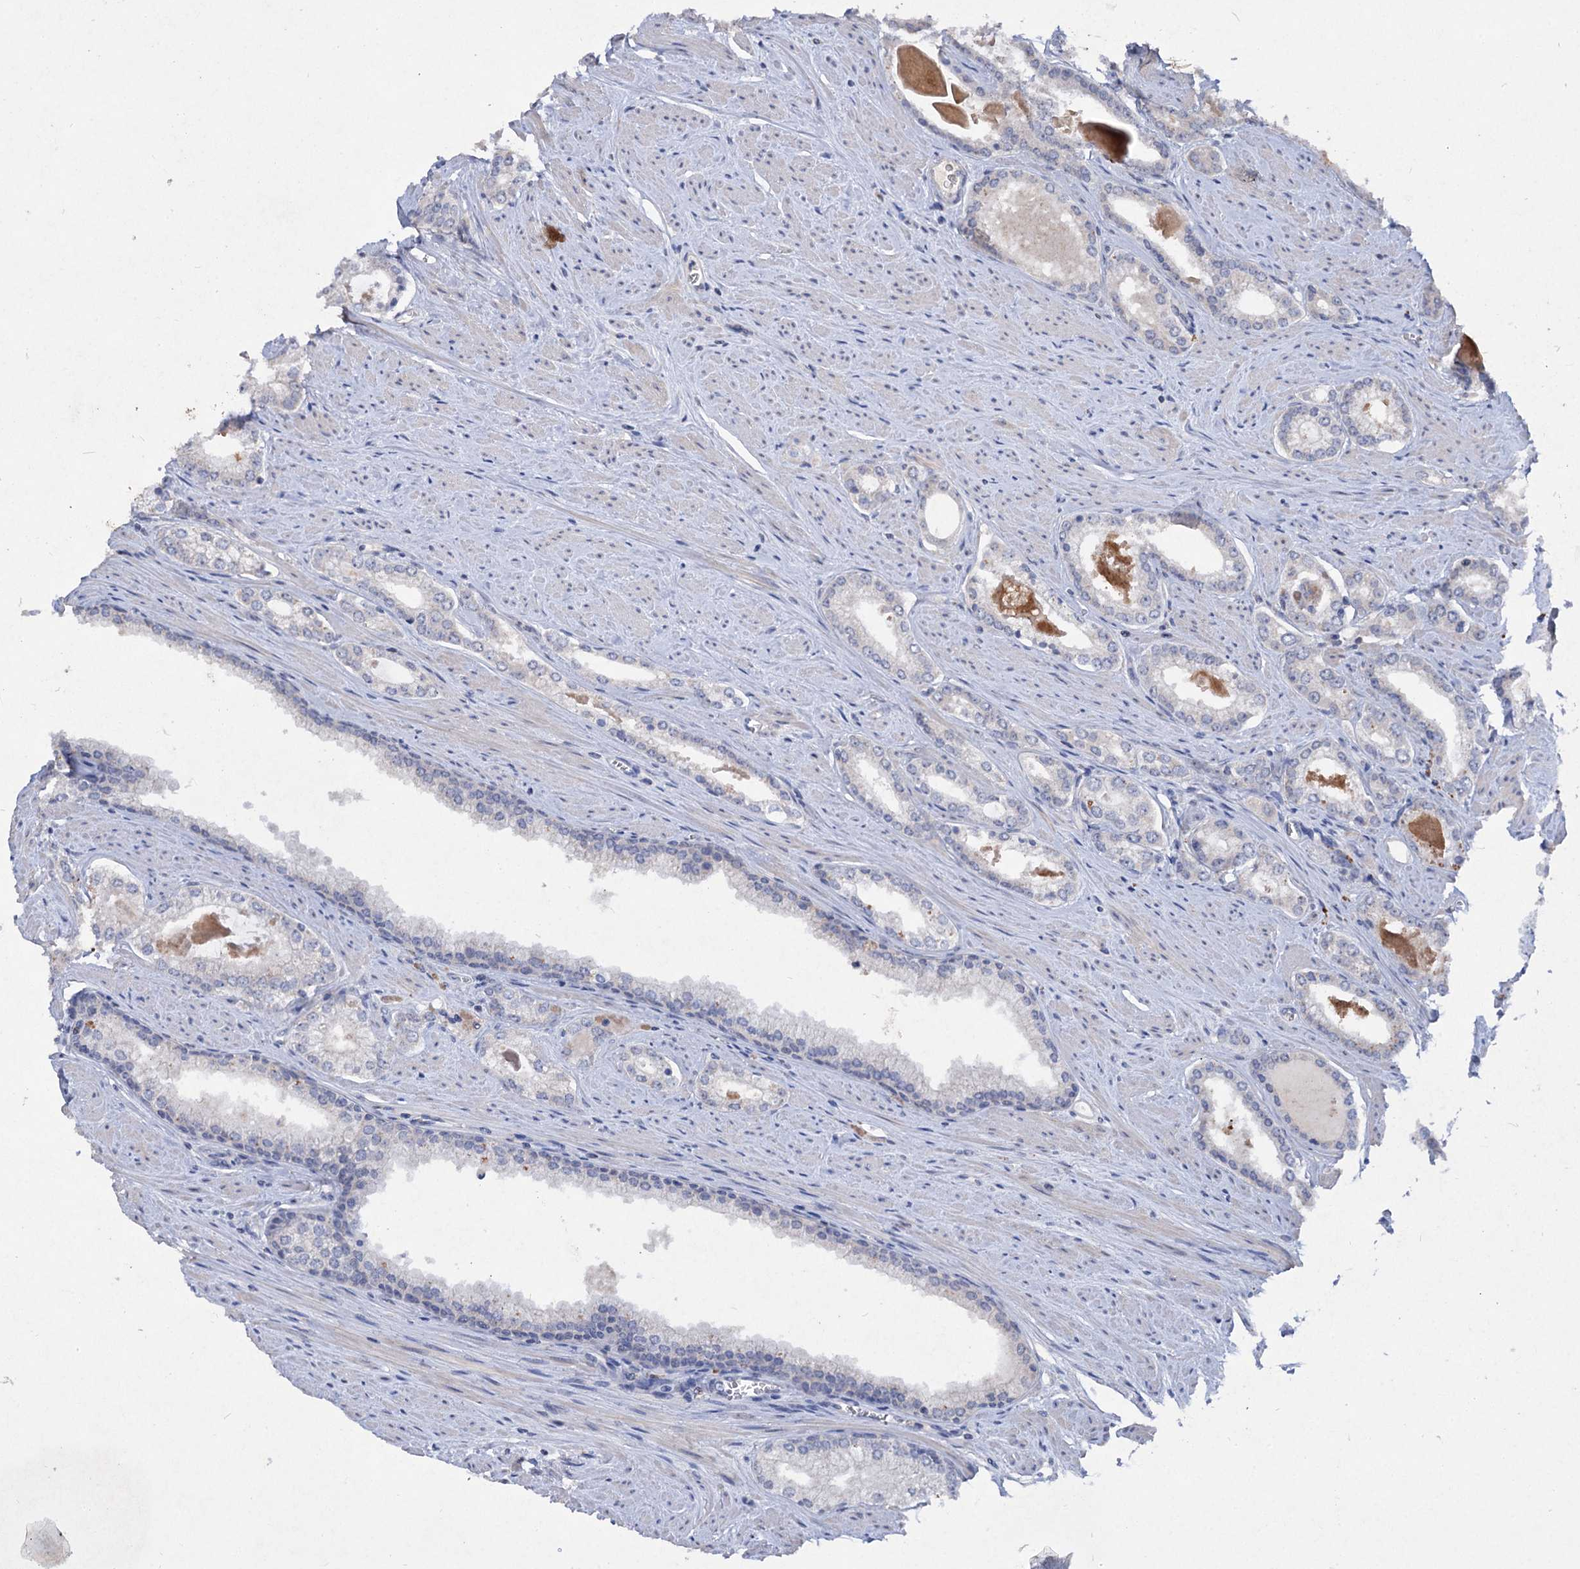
{"staining": {"intensity": "negative", "quantity": "none", "location": "none"}, "tissue": "prostate cancer", "cell_type": "Tumor cells", "image_type": "cancer", "snomed": [{"axis": "morphology", "description": "Adenocarcinoma, Low grade"}, {"axis": "topography", "description": "Prostate and seminal vesicle, NOS"}], "caption": "Micrograph shows no significant protein positivity in tumor cells of prostate cancer.", "gene": "ATP4A", "patient": {"sex": "male", "age": 60}}